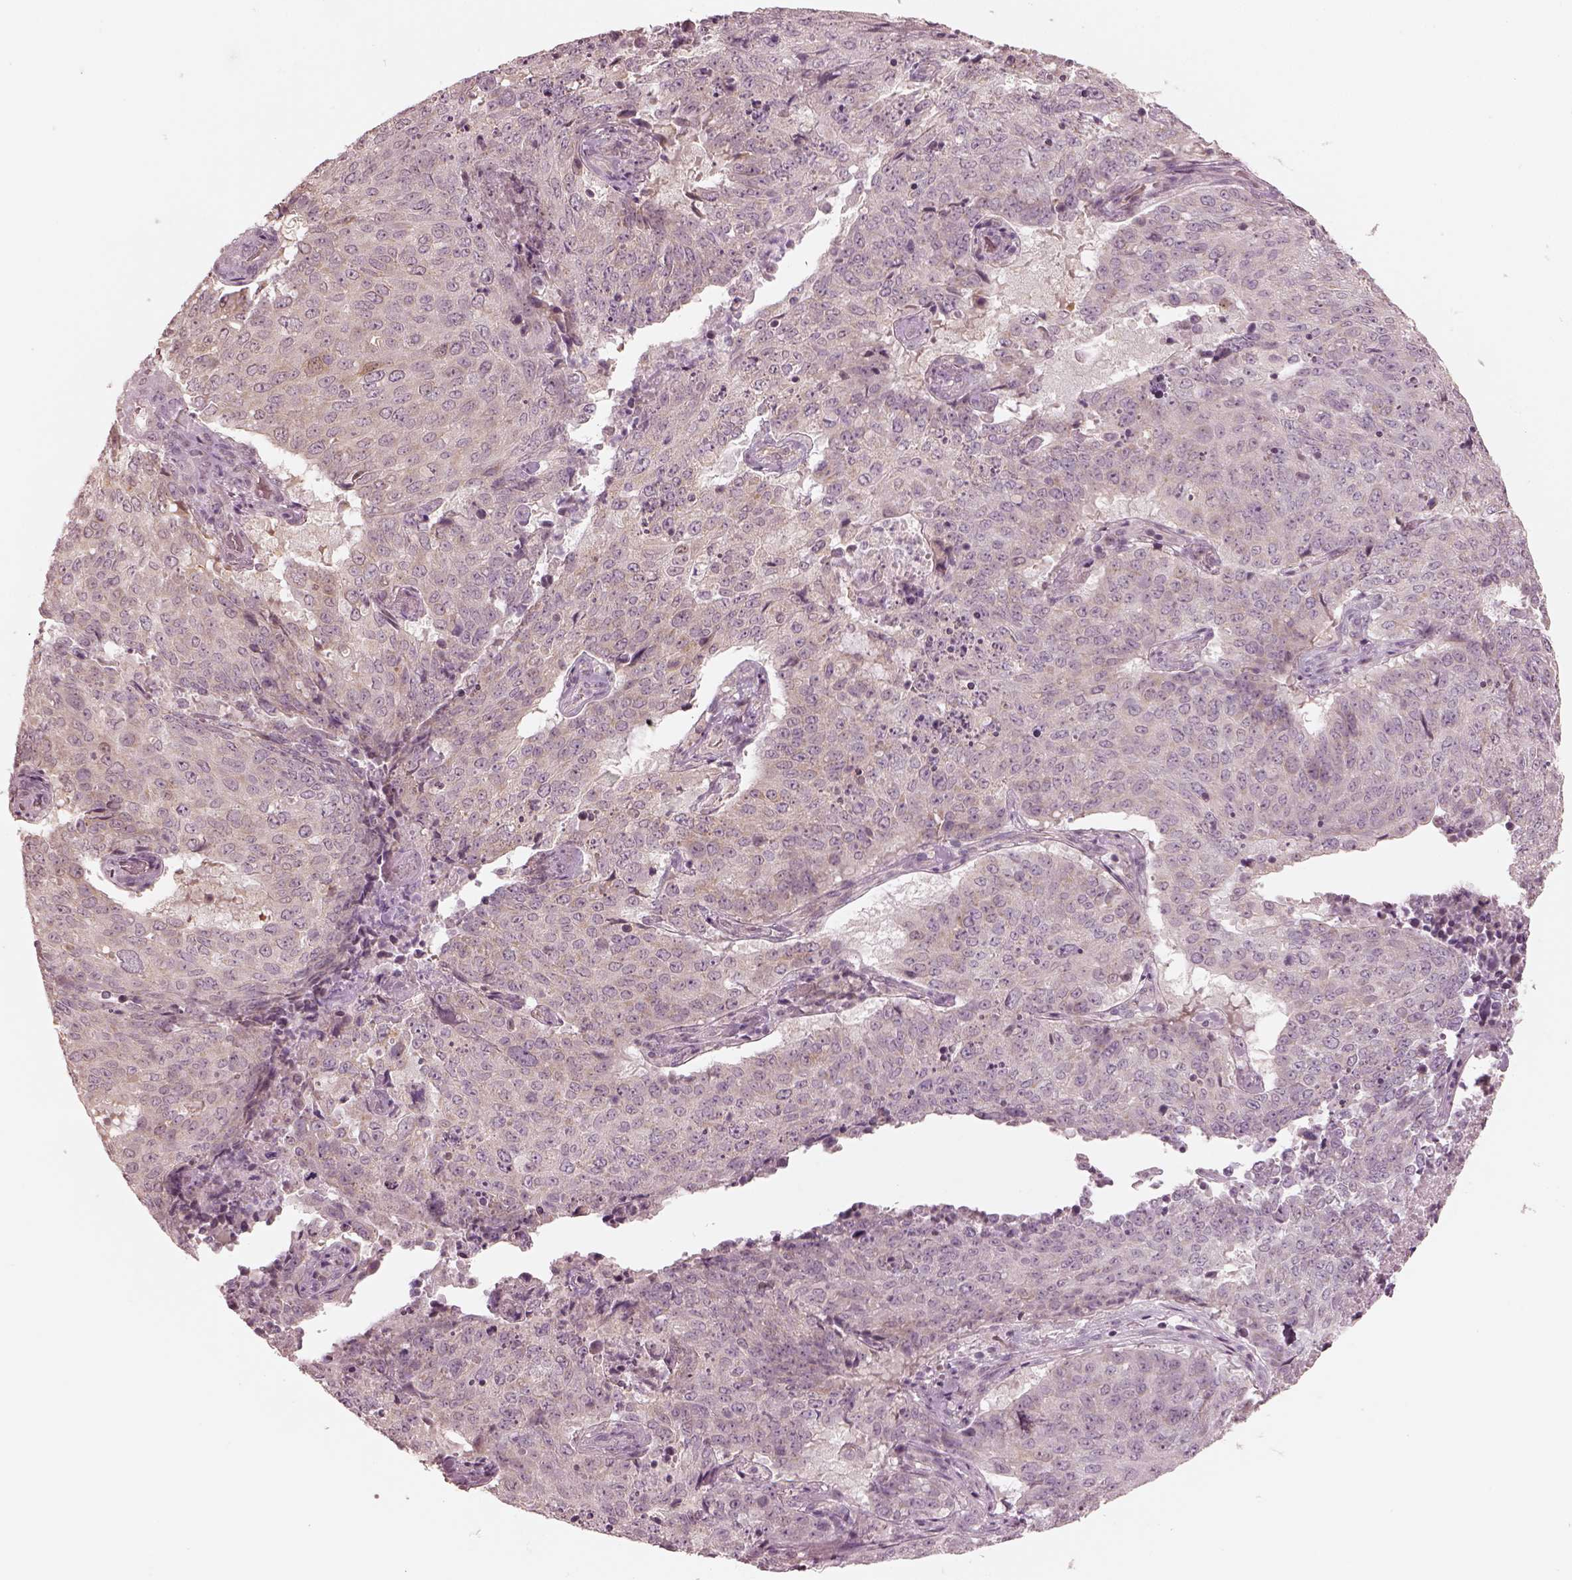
{"staining": {"intensity": "negative", "quantity": "none", "location": "none"}, "tissue": "lung cancer", "cell_type": "Tumor cells", "image_type": "cancer", "snomed": [{"axis": "morphology", "description": "Normal tissue, NOS"}, {"axis": "morphology", "description": "Squamous cell carcinoma, NOS"}, {"axis": "topography", "description": "Bronchus"}, {"axis": "topography", "description": "Lung"}], "caption": "An image of human squamous cell carcinoma (lung) is negative for staining in tumor cells.", "gene": "IQCB1", "patient": {"sex": "male", "age": 64}}